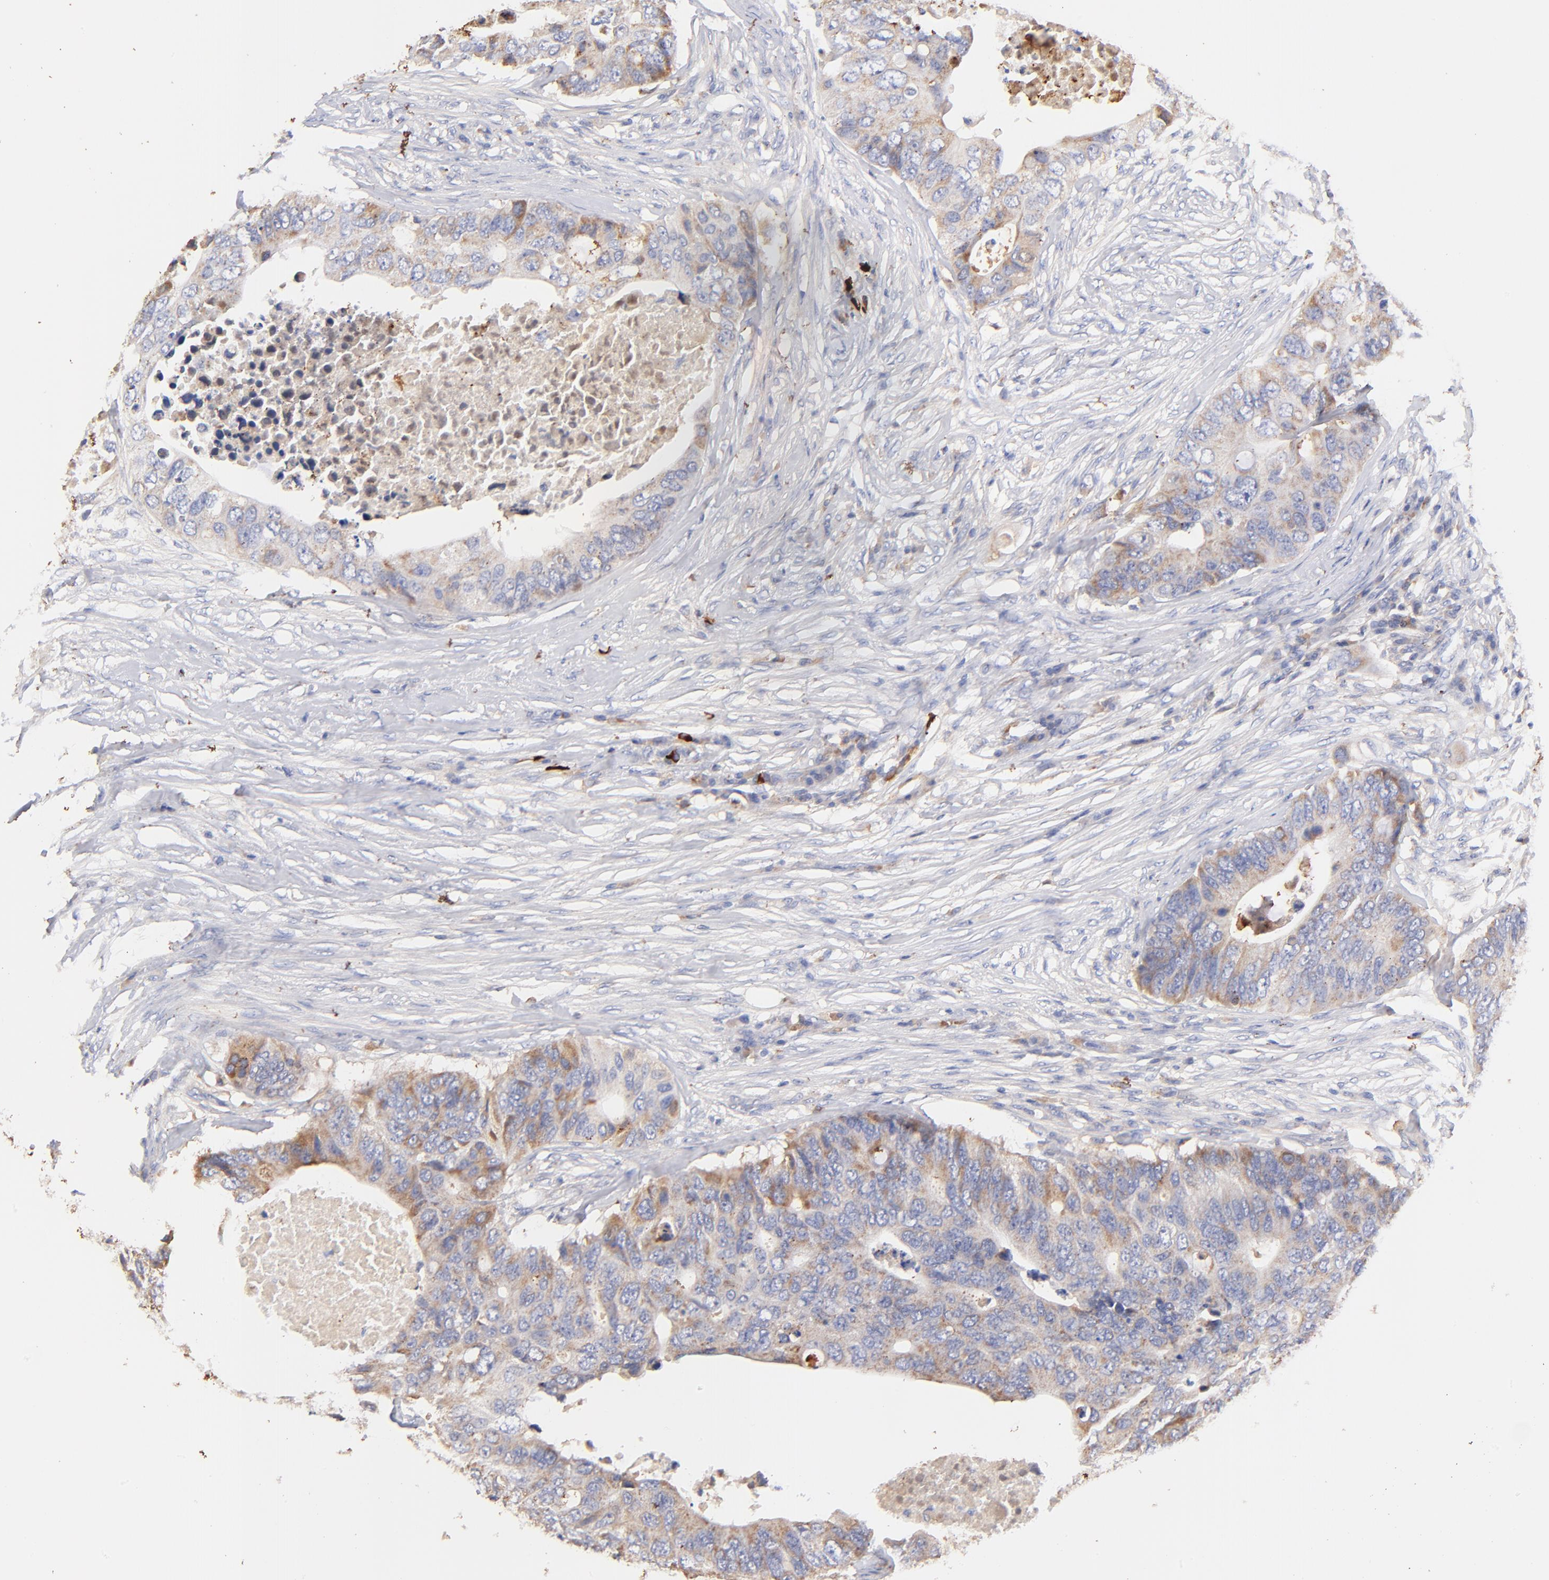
{"staining": {"intensity": "weak", "quantity": "25%-75%", "location": "cytoplasmic/membranous"}, "tissue": "colorectal cancer", "cell_type": "Tumor cells", "image_type": "cancer", "snomed": [{"axis": "morphology", "description": "Adenocarcinoma, NOS"}, {"axis": "topography", "description": "Colon"}], "caption": "Protein analysis of adenocarcinoma (colorectal) tissue exhibits weak cytoplasmic/membranous positivity in approximately 25%-75% of tumor cells. (brown staining indicates protein expression, while blue staining denotes nuclei).", "gene": "IGLV7-43", "patient": {"sex": "male", "age": 71}}